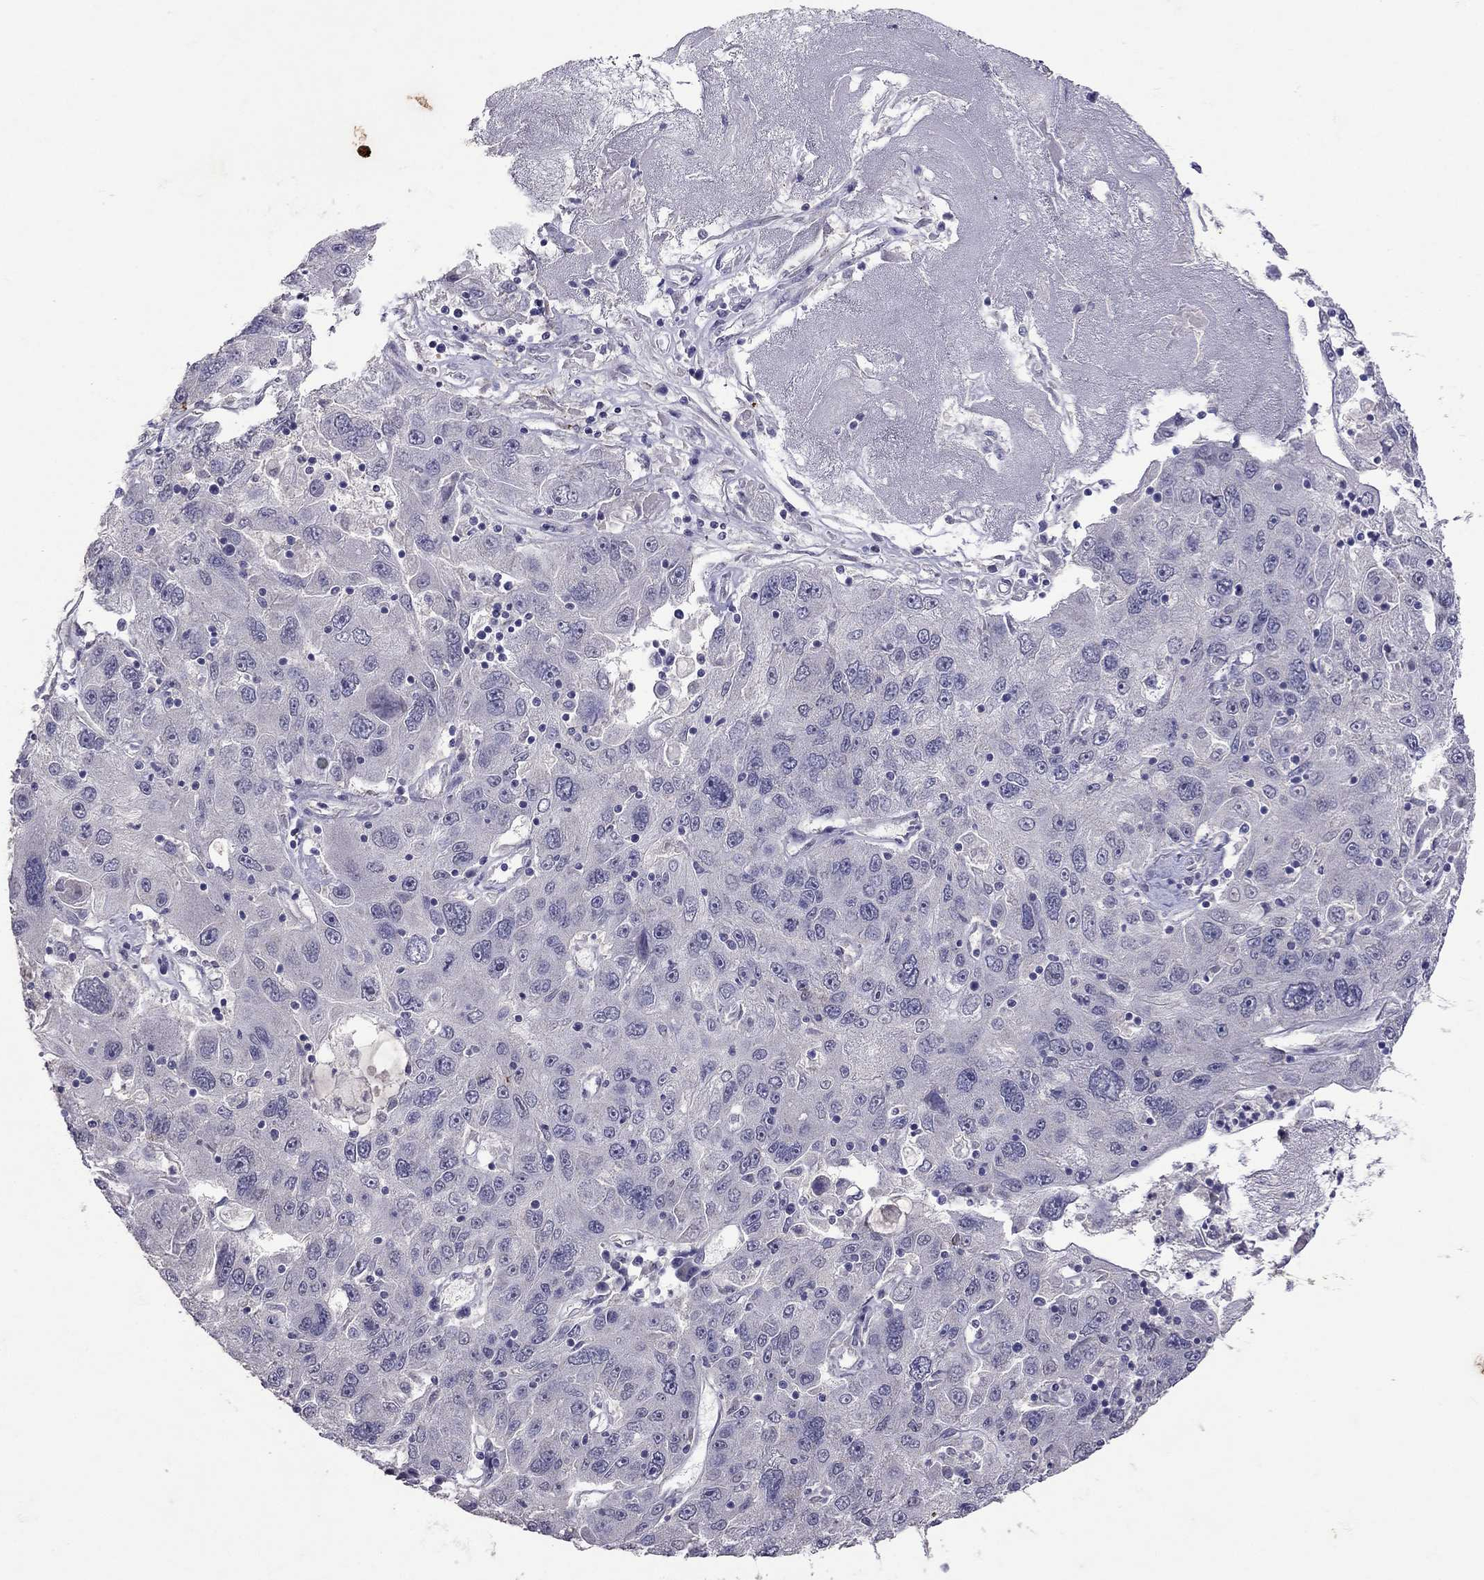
{"staining": {"intensity": "negative", "quantity": "none", "location": "none"}, "tissue": "stomach cancer", "cell_type": "Tumor cells", "image_type": "cancer", "snomed": [{"axis": "morphology", "description": "Adenocarcinoma, NOS"}, {"axis": "topography", "description": "Stomach"}], "caption": "A high-resolution image shows immunohistochemistry staining of stomach cancer, which demonstrates no significant expression in tumor cells.", "gene": "FST", "patient": {"sex": "male", "age": 56}}